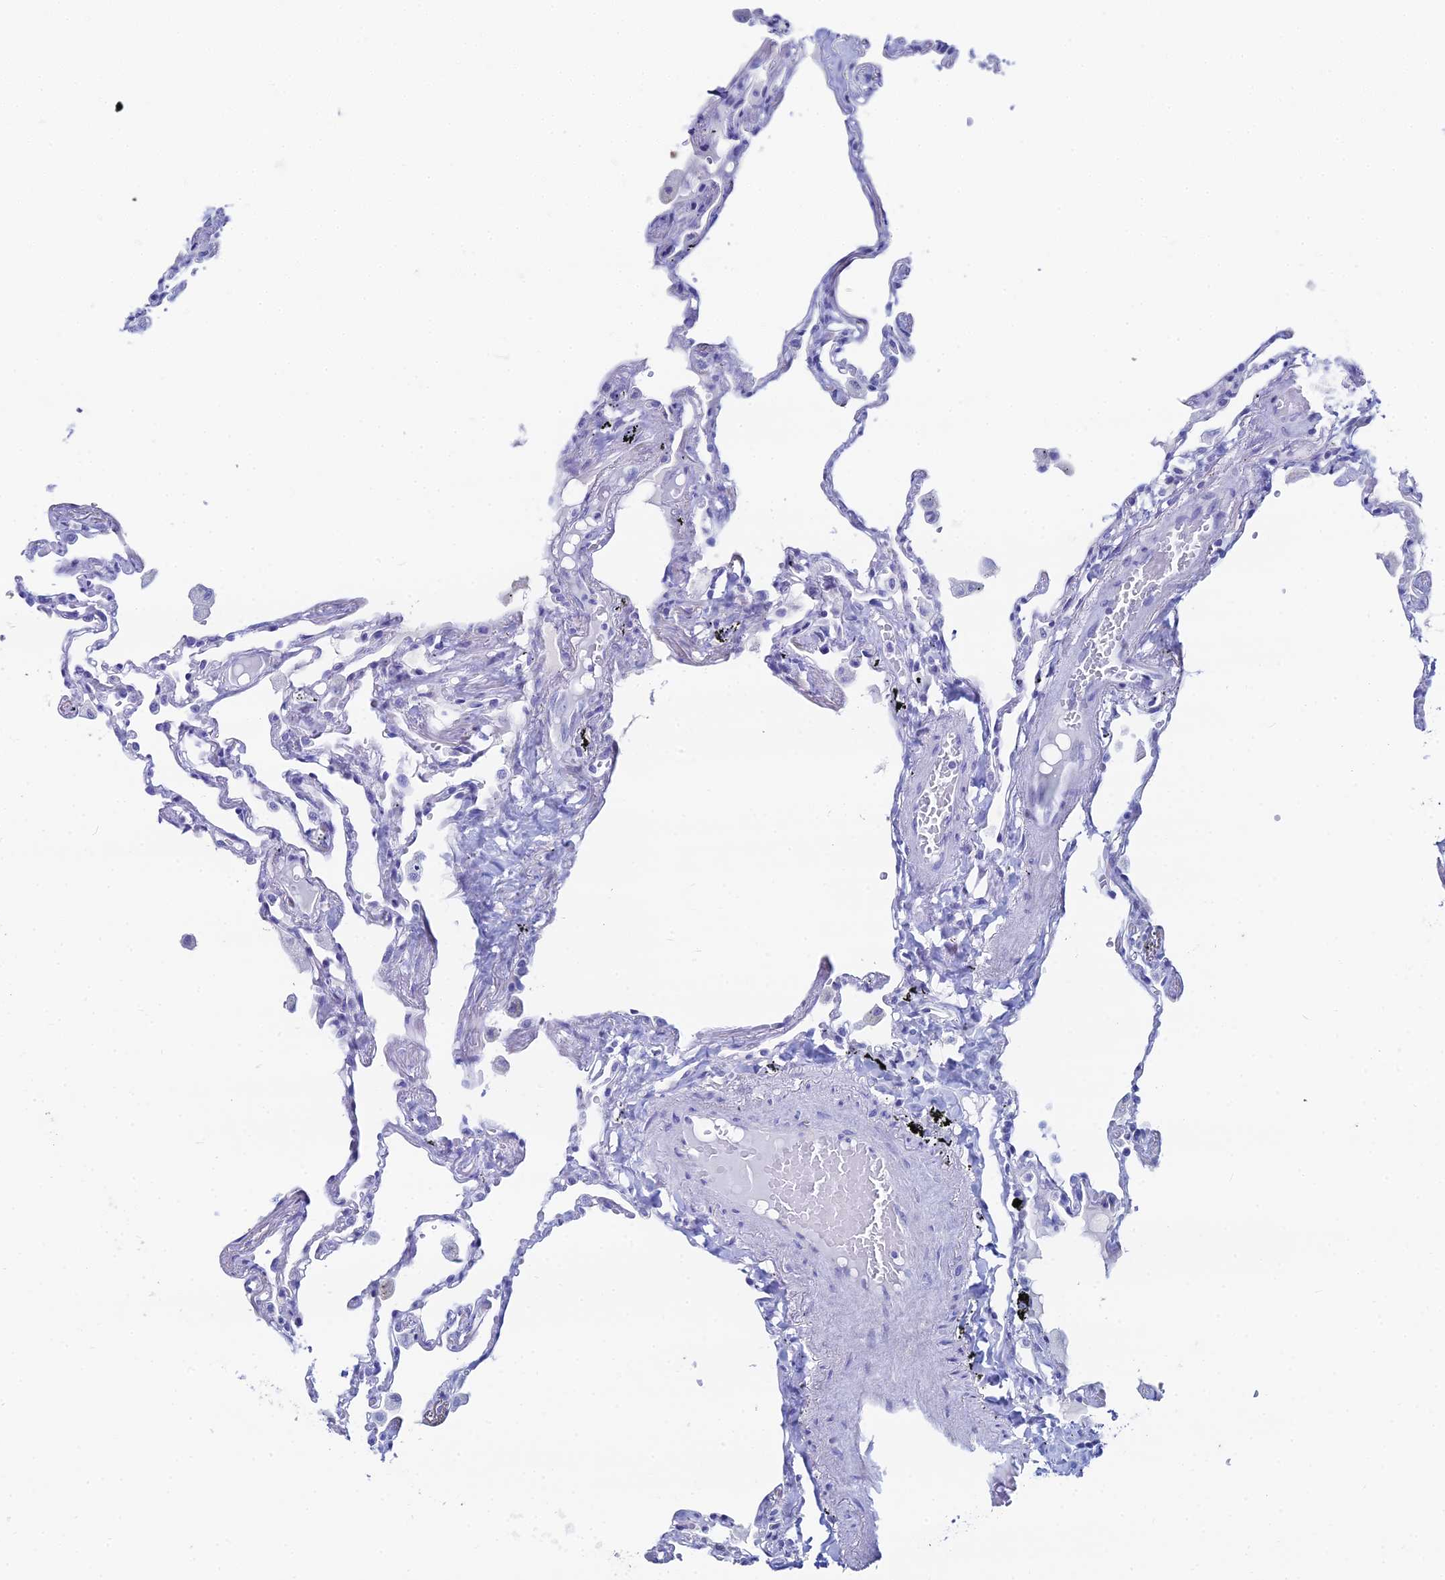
{"staining": {"intensity": "negative", "quantity": "none", "location": "none"}, "tissue": "lung", "cell_type": "Alveolar cells", "image_type": "normal", "snomed": [{"axis": "morphology", "description": "Normal tissue, NOS"}, {"axis": "topography", "description": "Lung"}], "caption": "Alveolar cells show no significant protein expression in unremarkable lung.", "gene": "HSPA1L", "patient": {"sex": "female", "age": 67}}